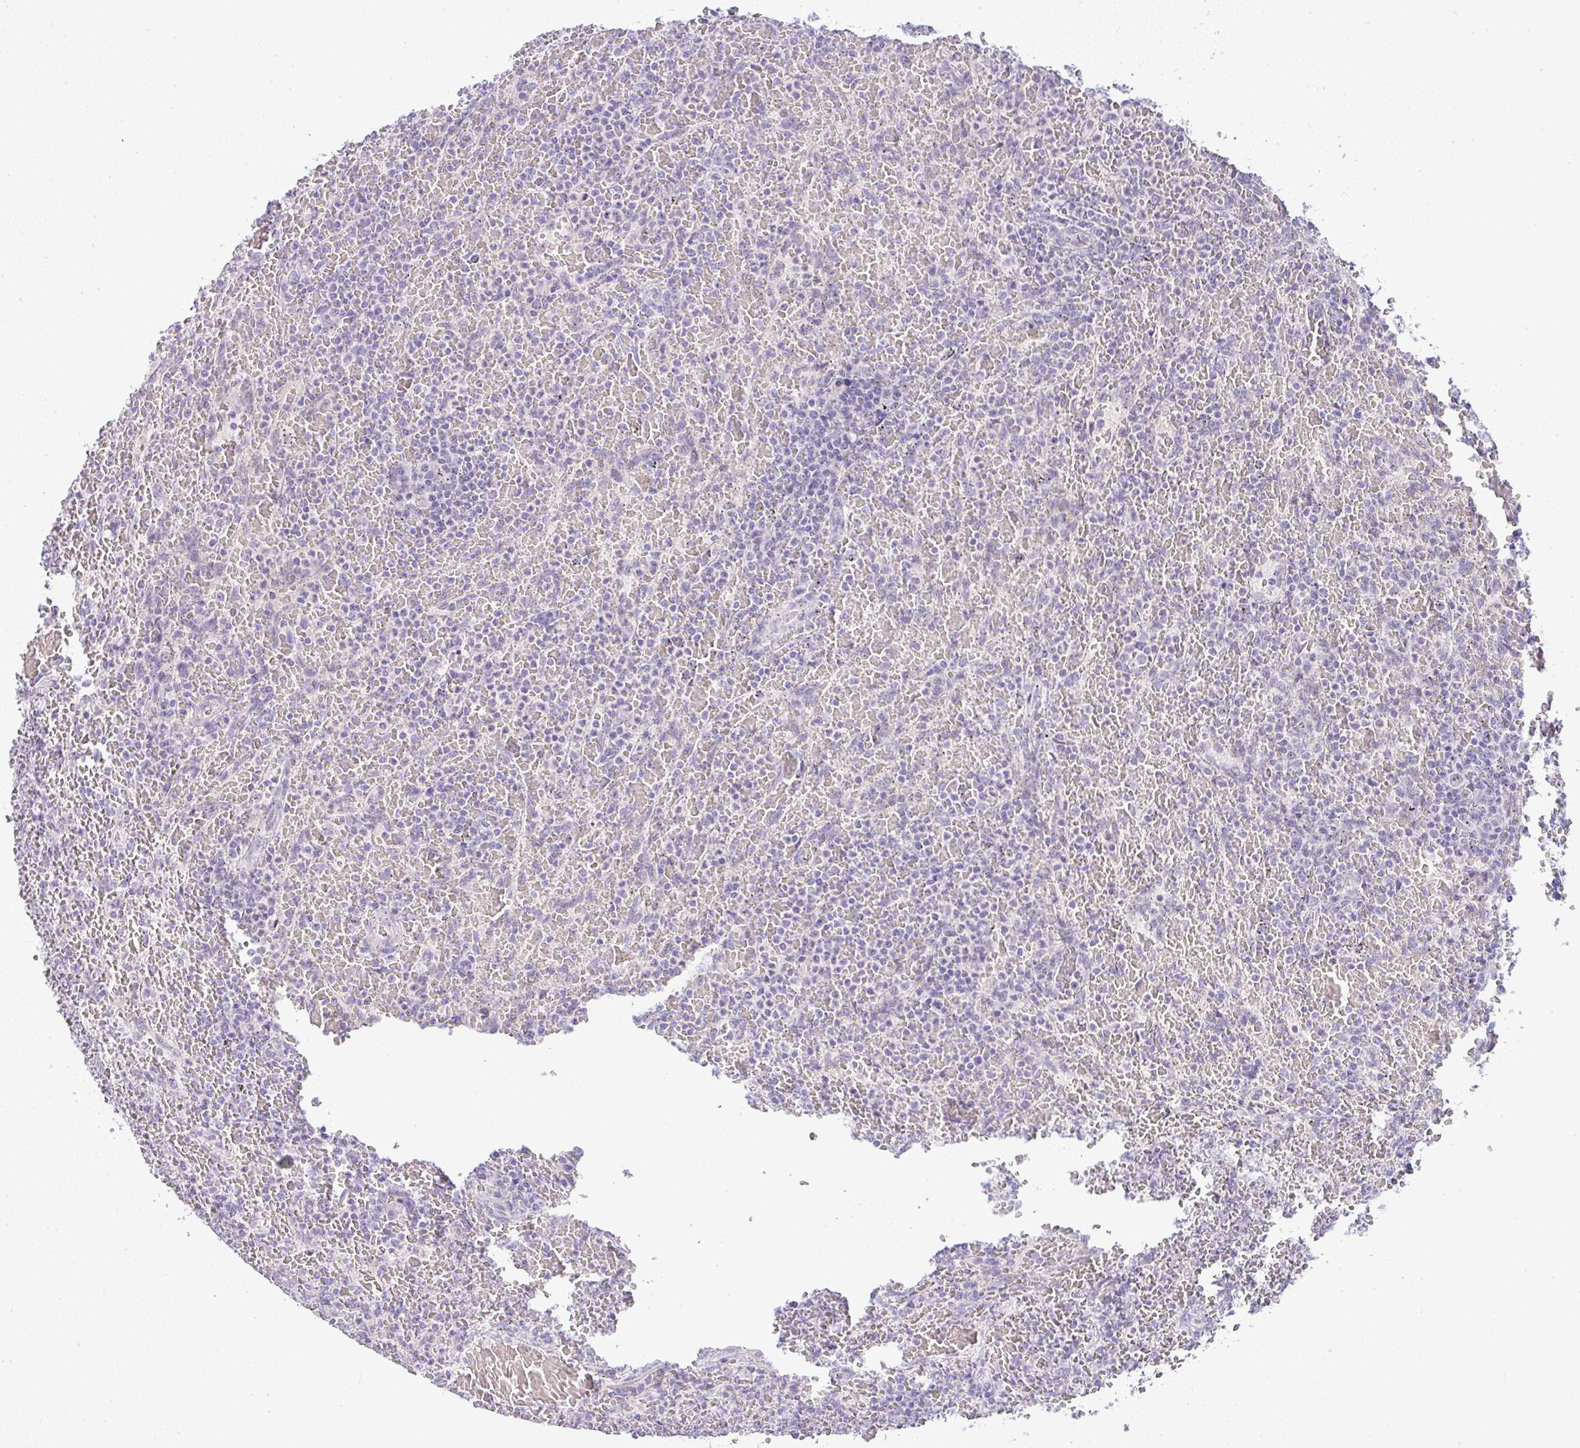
{"staining": {"intensity": "negative", "quantity": "none", "location": "none"}, "tissue": "lymphoma", "cell_type": "Tumor cells", "image_type": "cancer", "snomed": [{"axis": "morphology", "description": "Malignant lymphoma, non-Hodgkin's type, Low grade"}, {"axis": "topography", "description": "Spleen"}], "caption": "Photomicrograph shows no protein staining in tumor cells of malignant lymphoma, non-Hodgkin's type (low-grade) tissue.", "gene": "FAM177A1", "patient": {"sex": "female", "age": 64}}